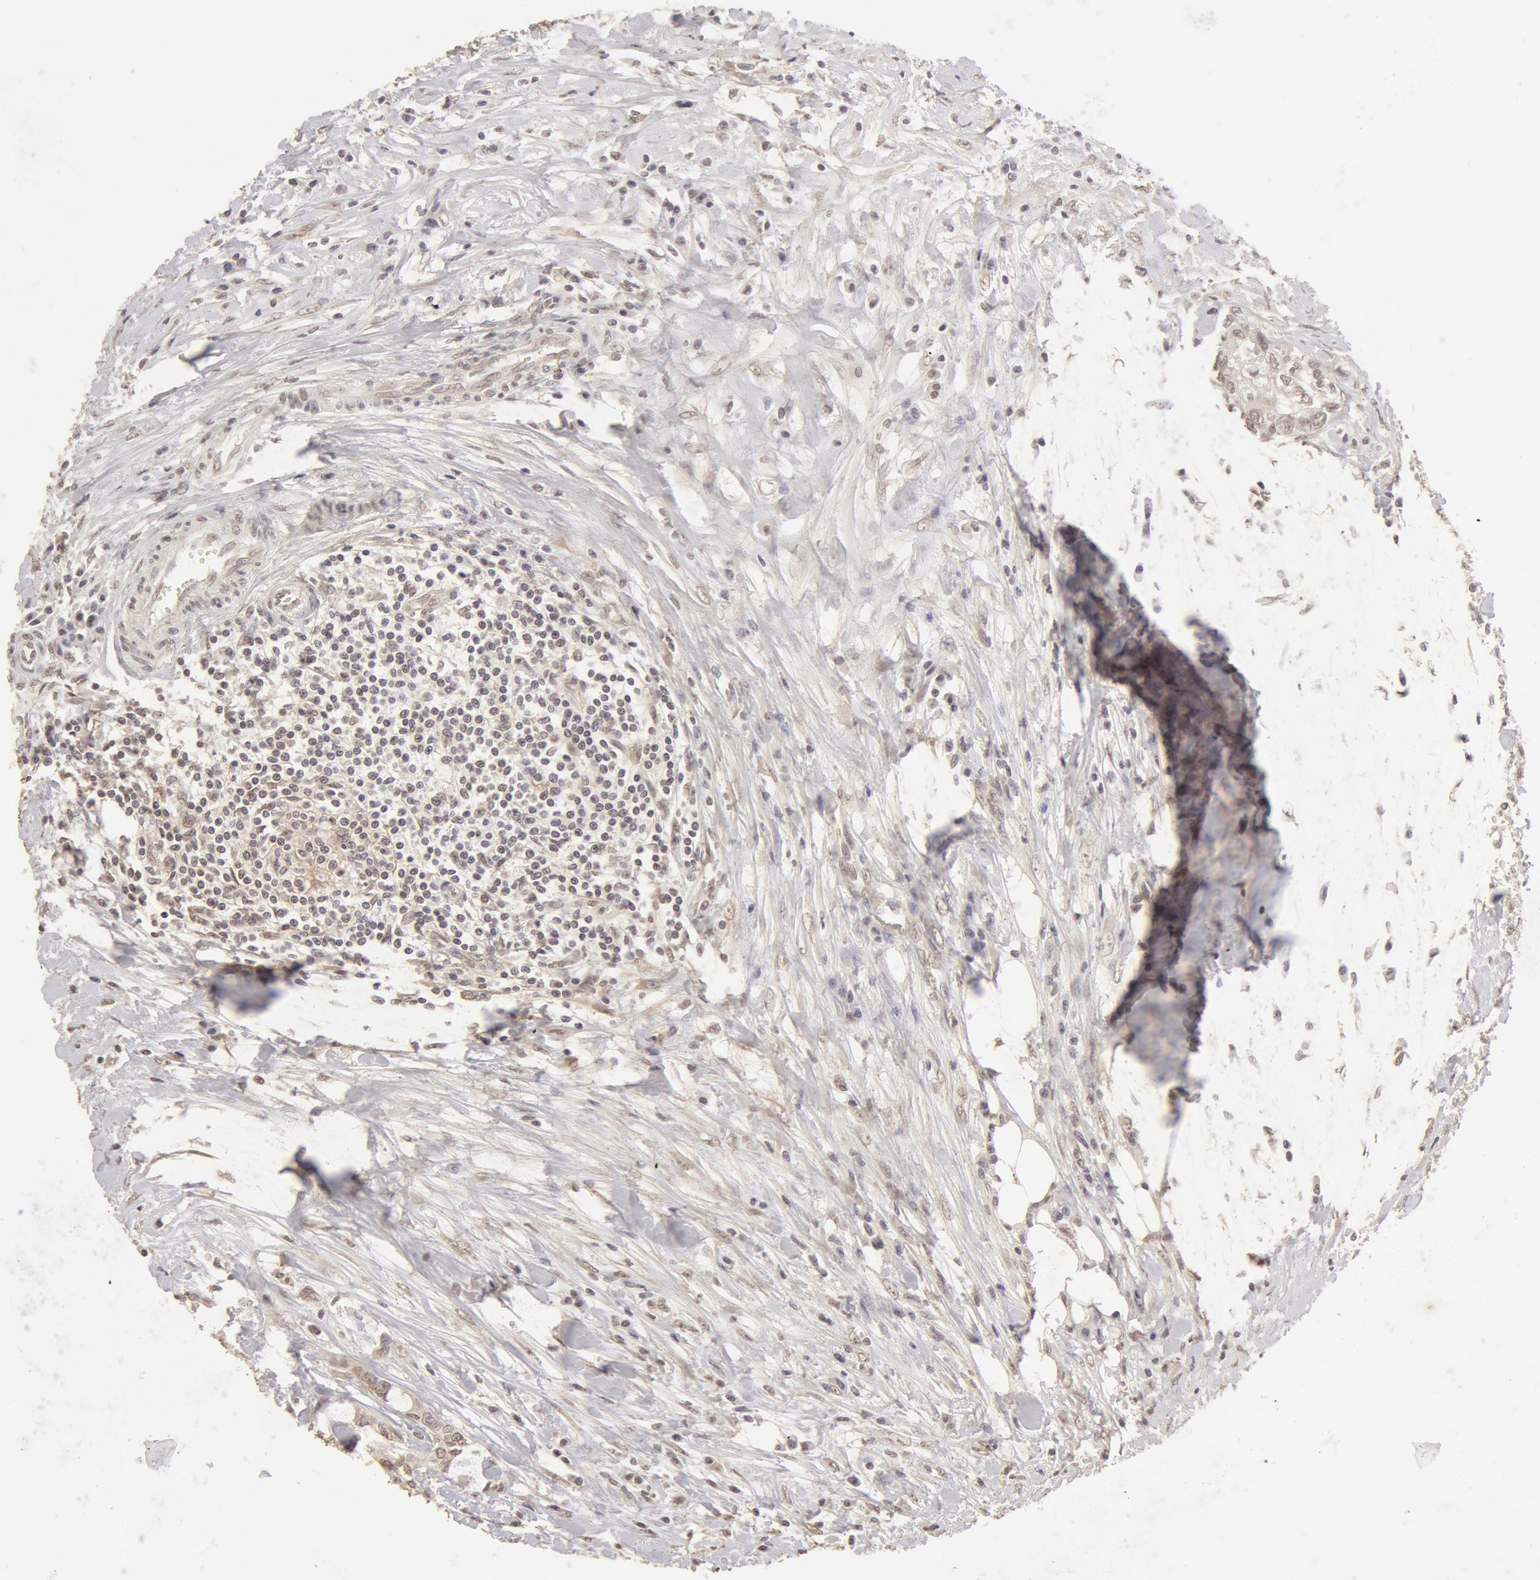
{"staining": {"intensity": "weak", "quantity": ">75%", "location": "cytoplasmic/membranous"}, "tissue": "colorectal cancer", "cell_type": "Tumor cells", "image_type": "cancer", "snomed": [{"axis": "morphology", "description": "Adenocarcinoma, NOS"}, {"axis": "topography", "description": "Rectum"}], "caption": "Immunohistochemical staining of colorectal cancer reveals low levels of weak cytoplasmic/membranous staining in about >75% of tumor cells. (DAB (3,3'-diaminobenzidine) = brown stain, brightfield microscopy at high magnification).", "gene": "ADAM10", "patient": {"sex": "female", "age": 57}}